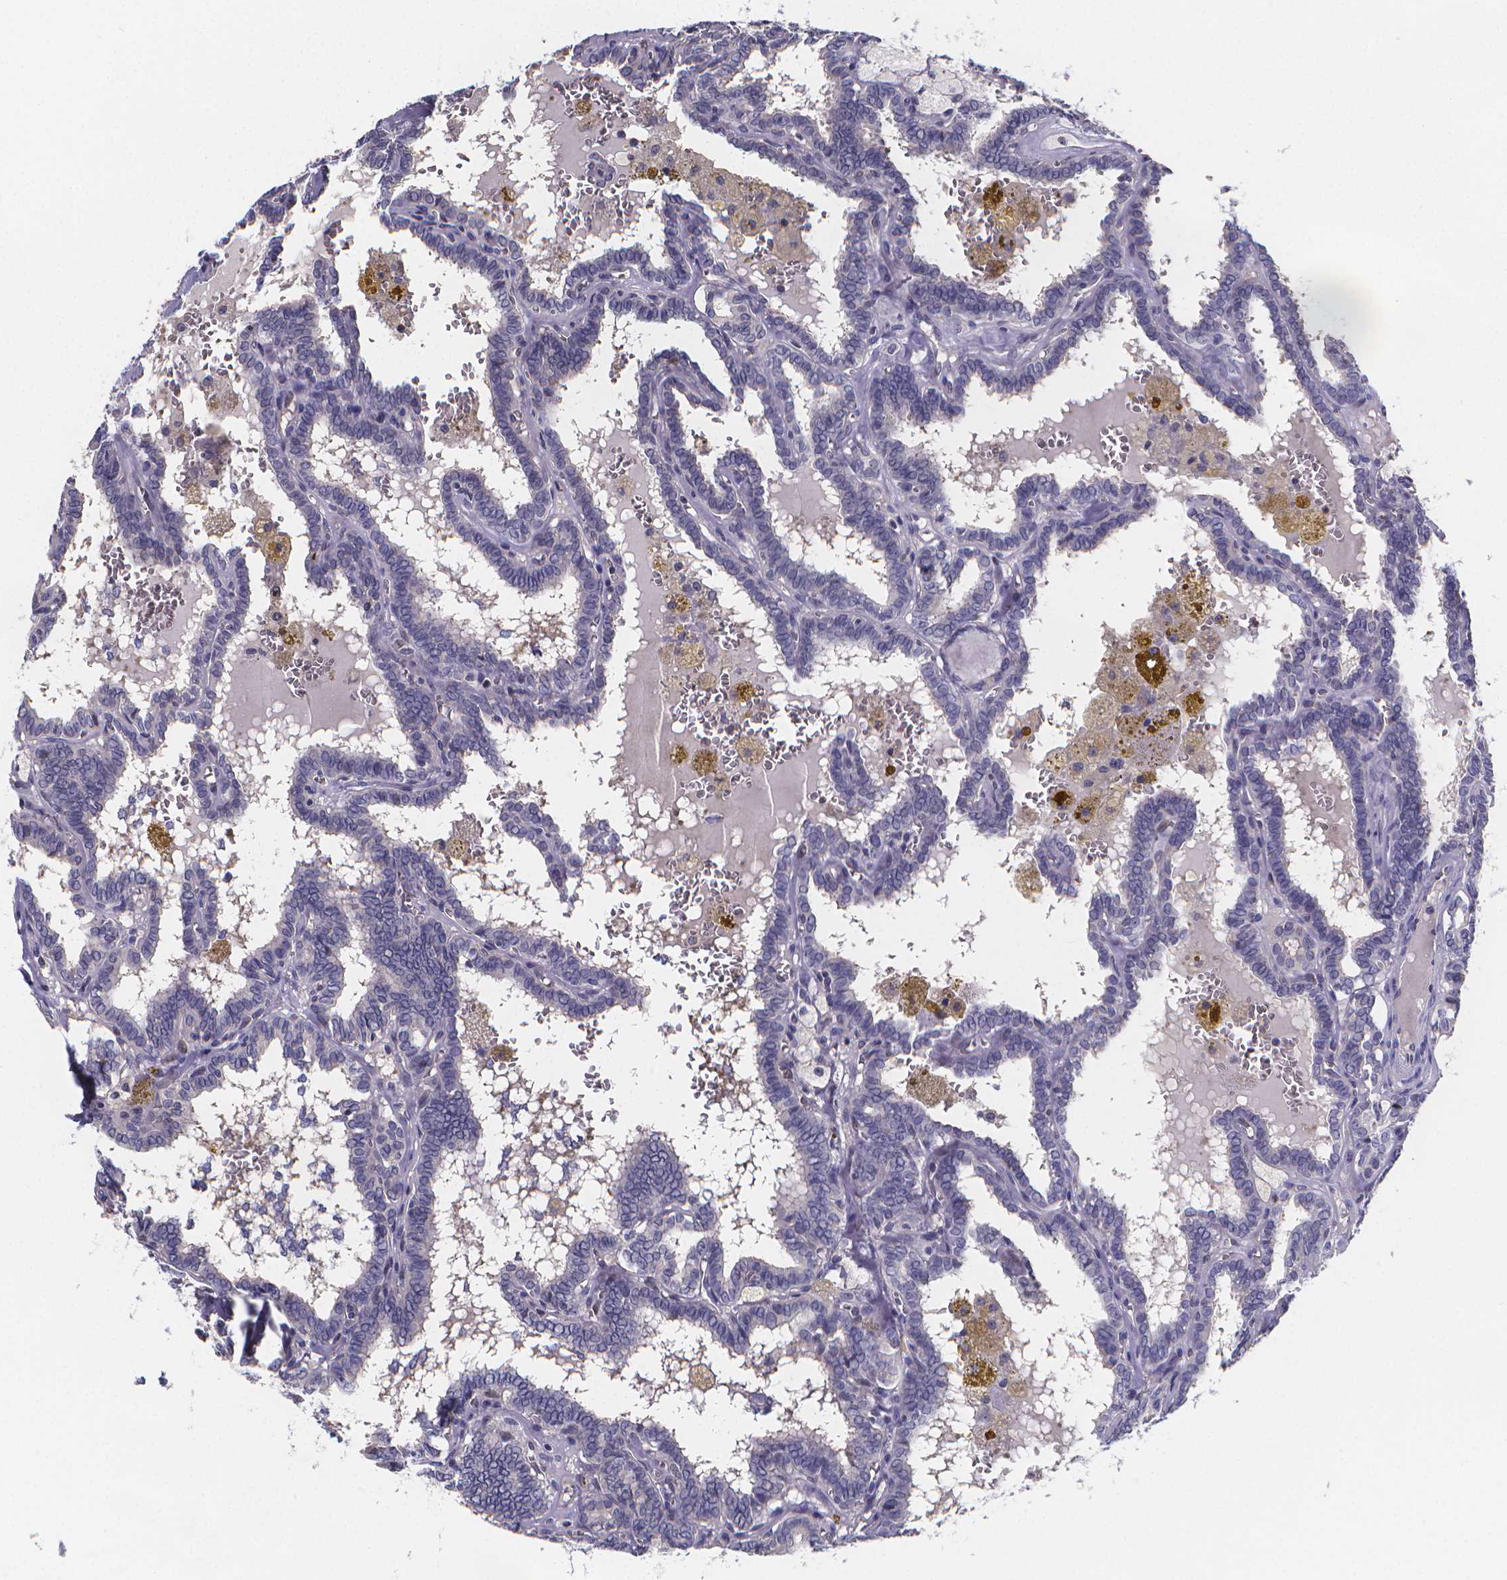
{"staining": {"intensity": "negative", "quantity": "none", "location": "none"}, "tissue": "thyroid cancer", "cell_type": "Tumor cells", "image_type": "cancer", "snomed": [{"axis": "morphology", "description": "Papillary adenocarcinoma, NOS"}, {"axis": "topography", "description": "Thyroid gland"}], "caption": "This is a histopathology image of immunohistochemistry staining of thyroid cancer (papillary adenocarcinoma), which shows no positivity in tumor cells.", "gene": "PAH", "patient": {"sex": "female", "age": 39}}